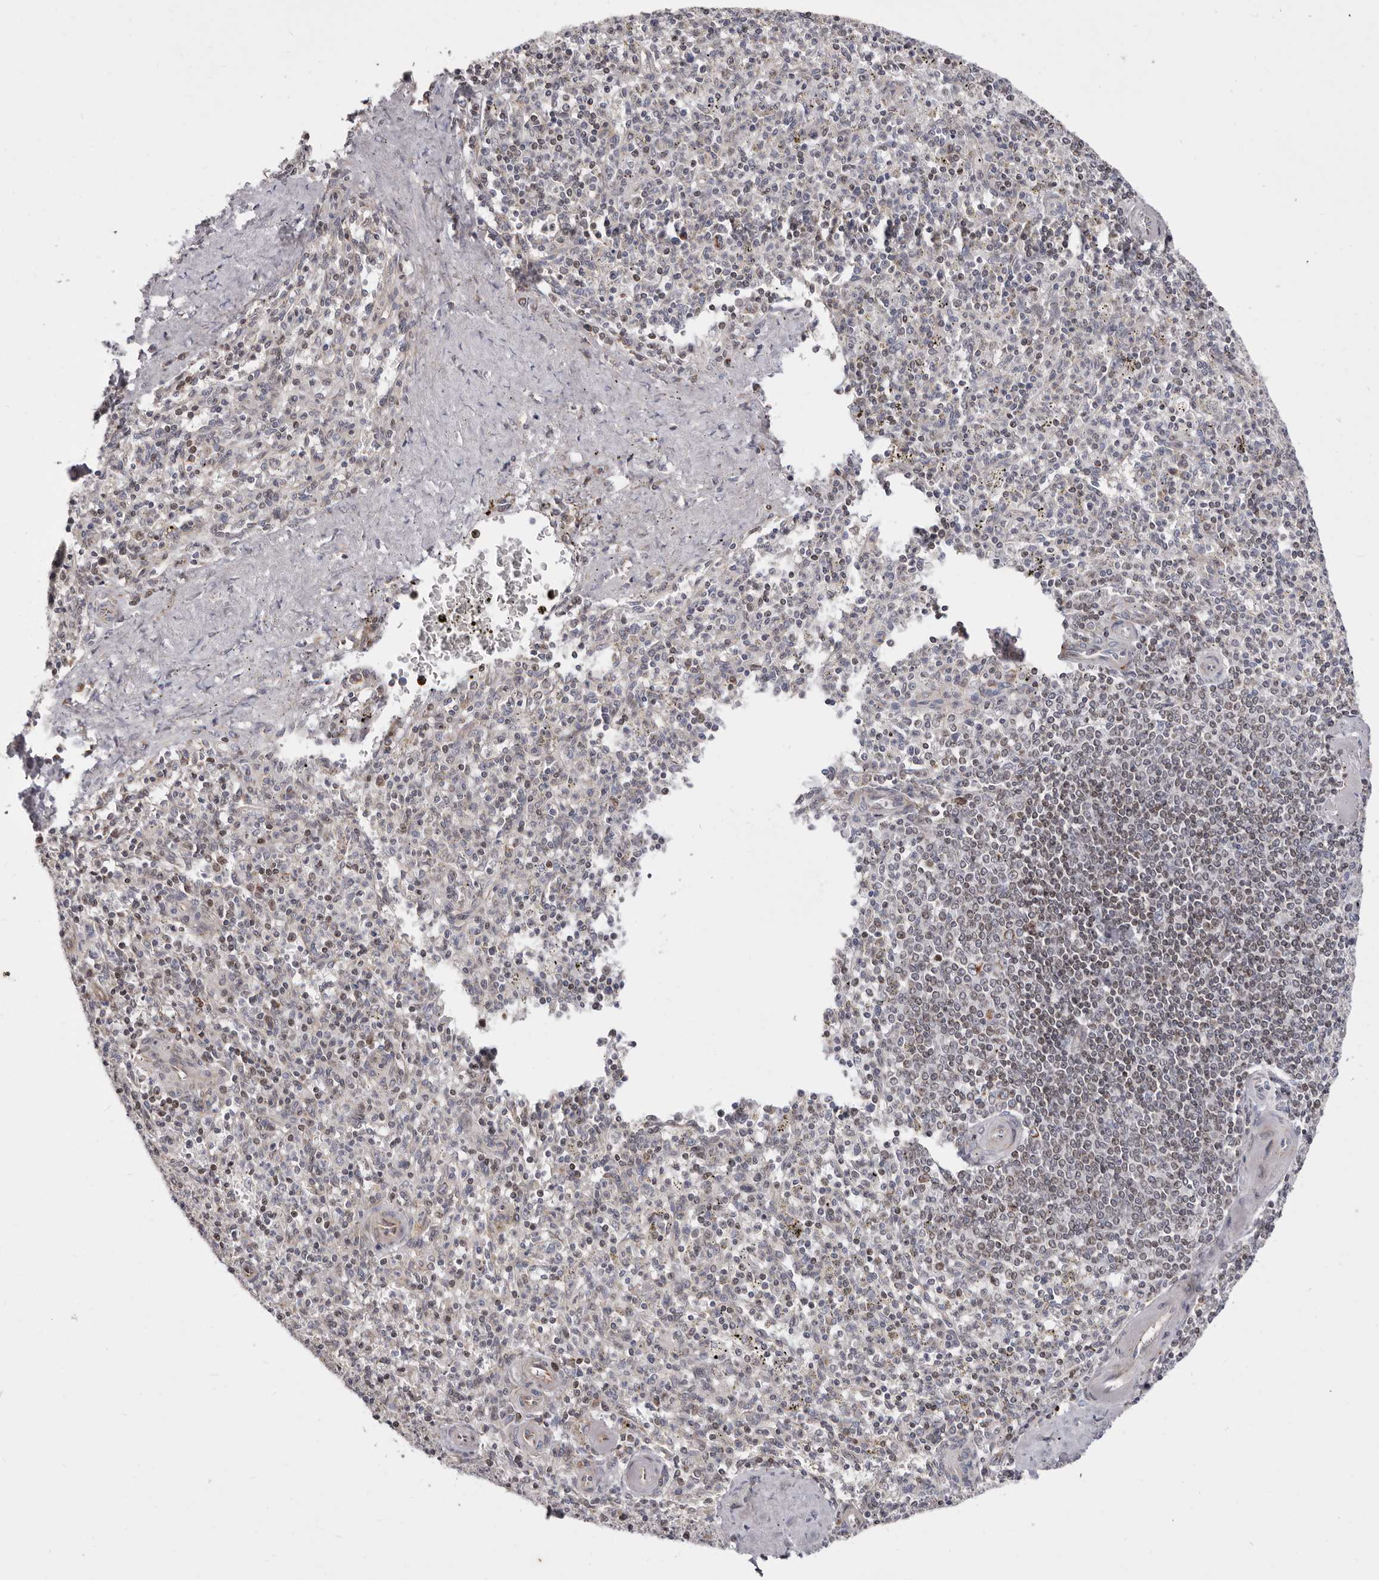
{"staining": {"intensity": "weak", "quantity": "<25%", "location": "nuclear"}, "tissue": "spleen", "cell_type": "Cells in red pulp", "image_type": "normal", "snomed": [{"axis": "morphology", "description": "Normal tissue, NOS"}, {"axis": "topography", "description": "Spleen"}], "caption": "Spleen was stained to show a protein in brown. There is no significant expression in cells in red pulp.", "gene": "TIMM17B", "patient": {"sex": "male", "age": 72}}